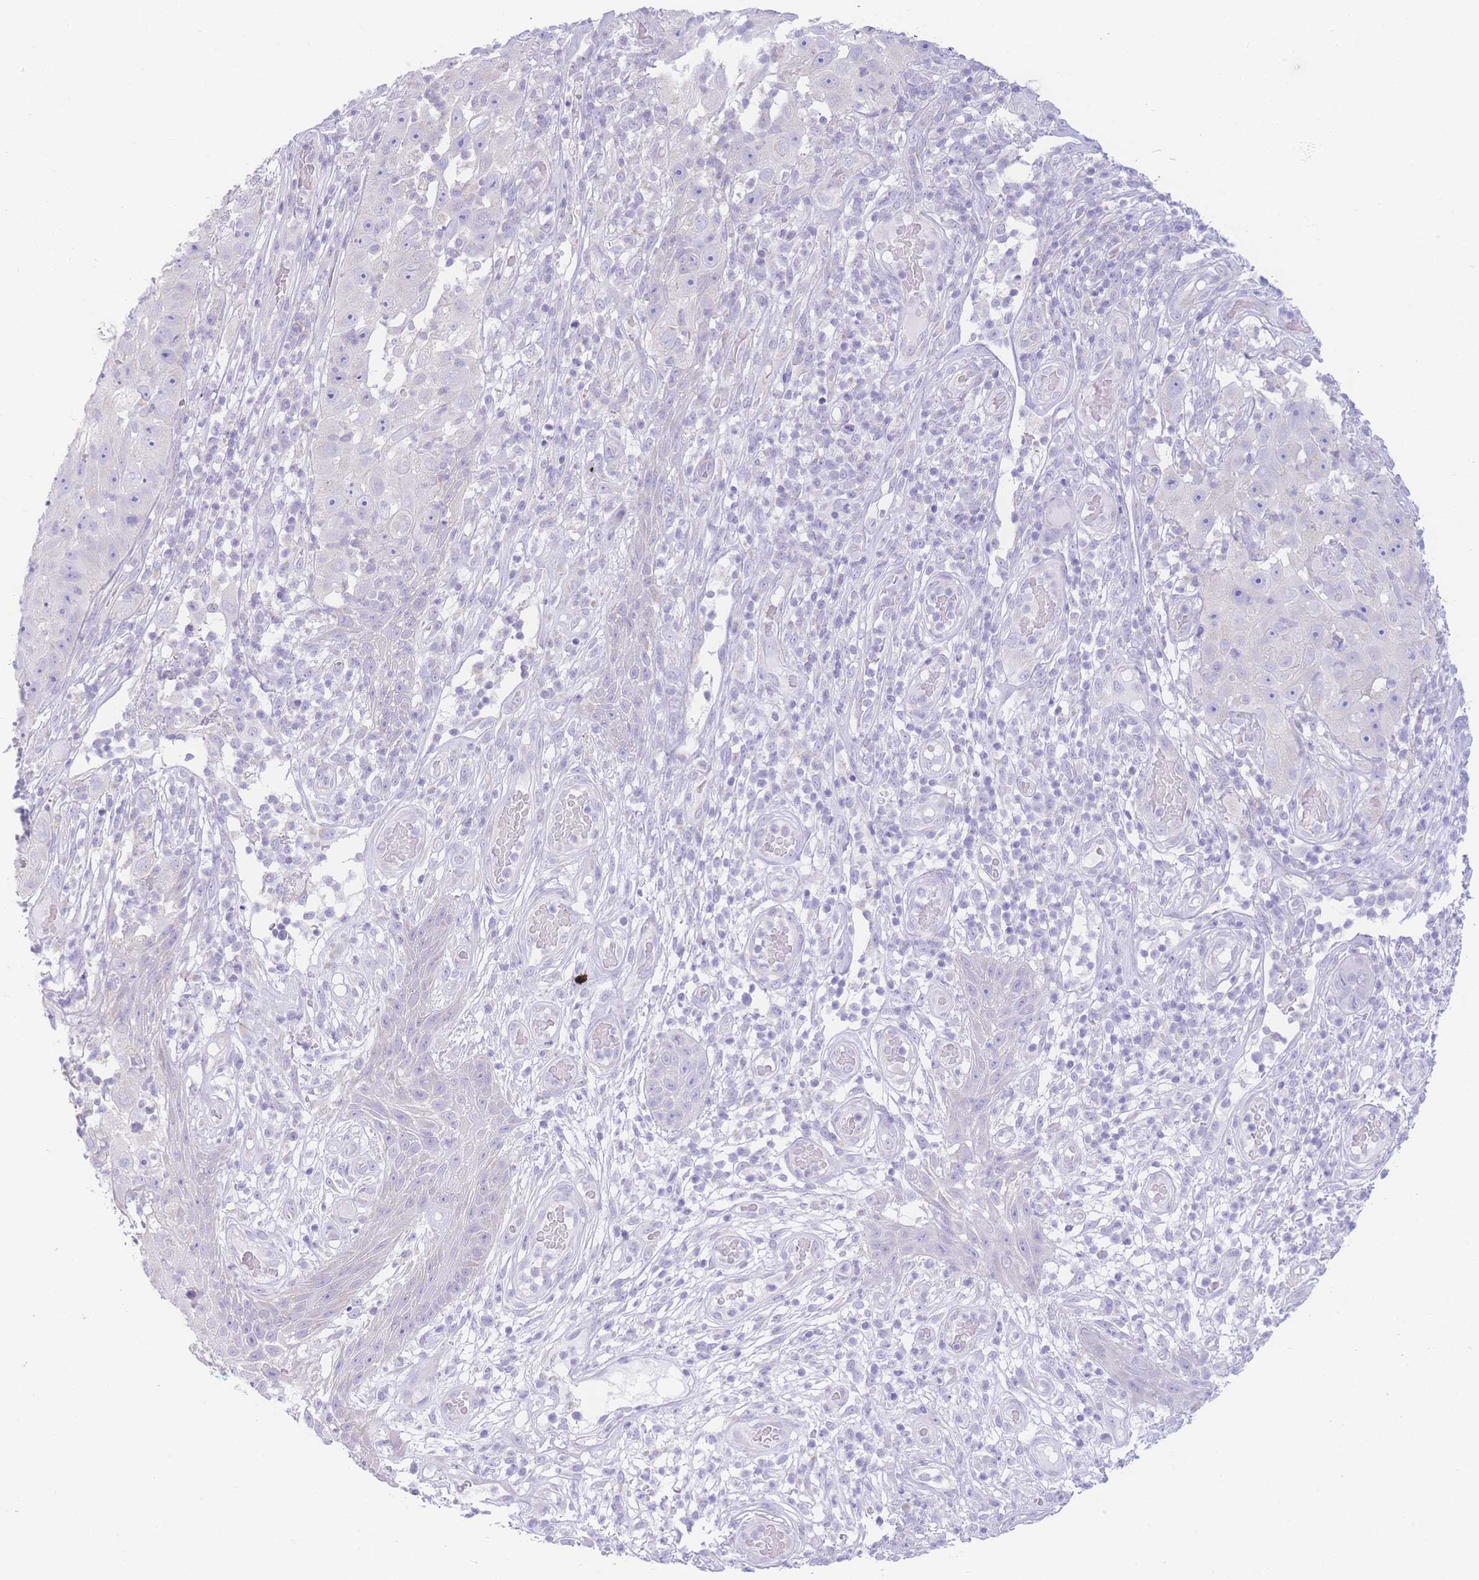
{"staining": {"intensity": "negative", "quantity": "none", "location": "none"}, "tissue": "skin cancer", "cell_type": "Tumor cells", "image_type": "cancer", "snomed": [{"axis": "morphology", "description": "Squamous cell carcinoma, NOS"}, {"axis": "topography", "description": "Skin"}], "caption": "Immunohistochemistry (IHC) of skin cancer (squamous cell carcinoma) reveals no expression in tumor cells.", "gene": "NBEAL1", "patient": {"sex": "female", "age": 87}}